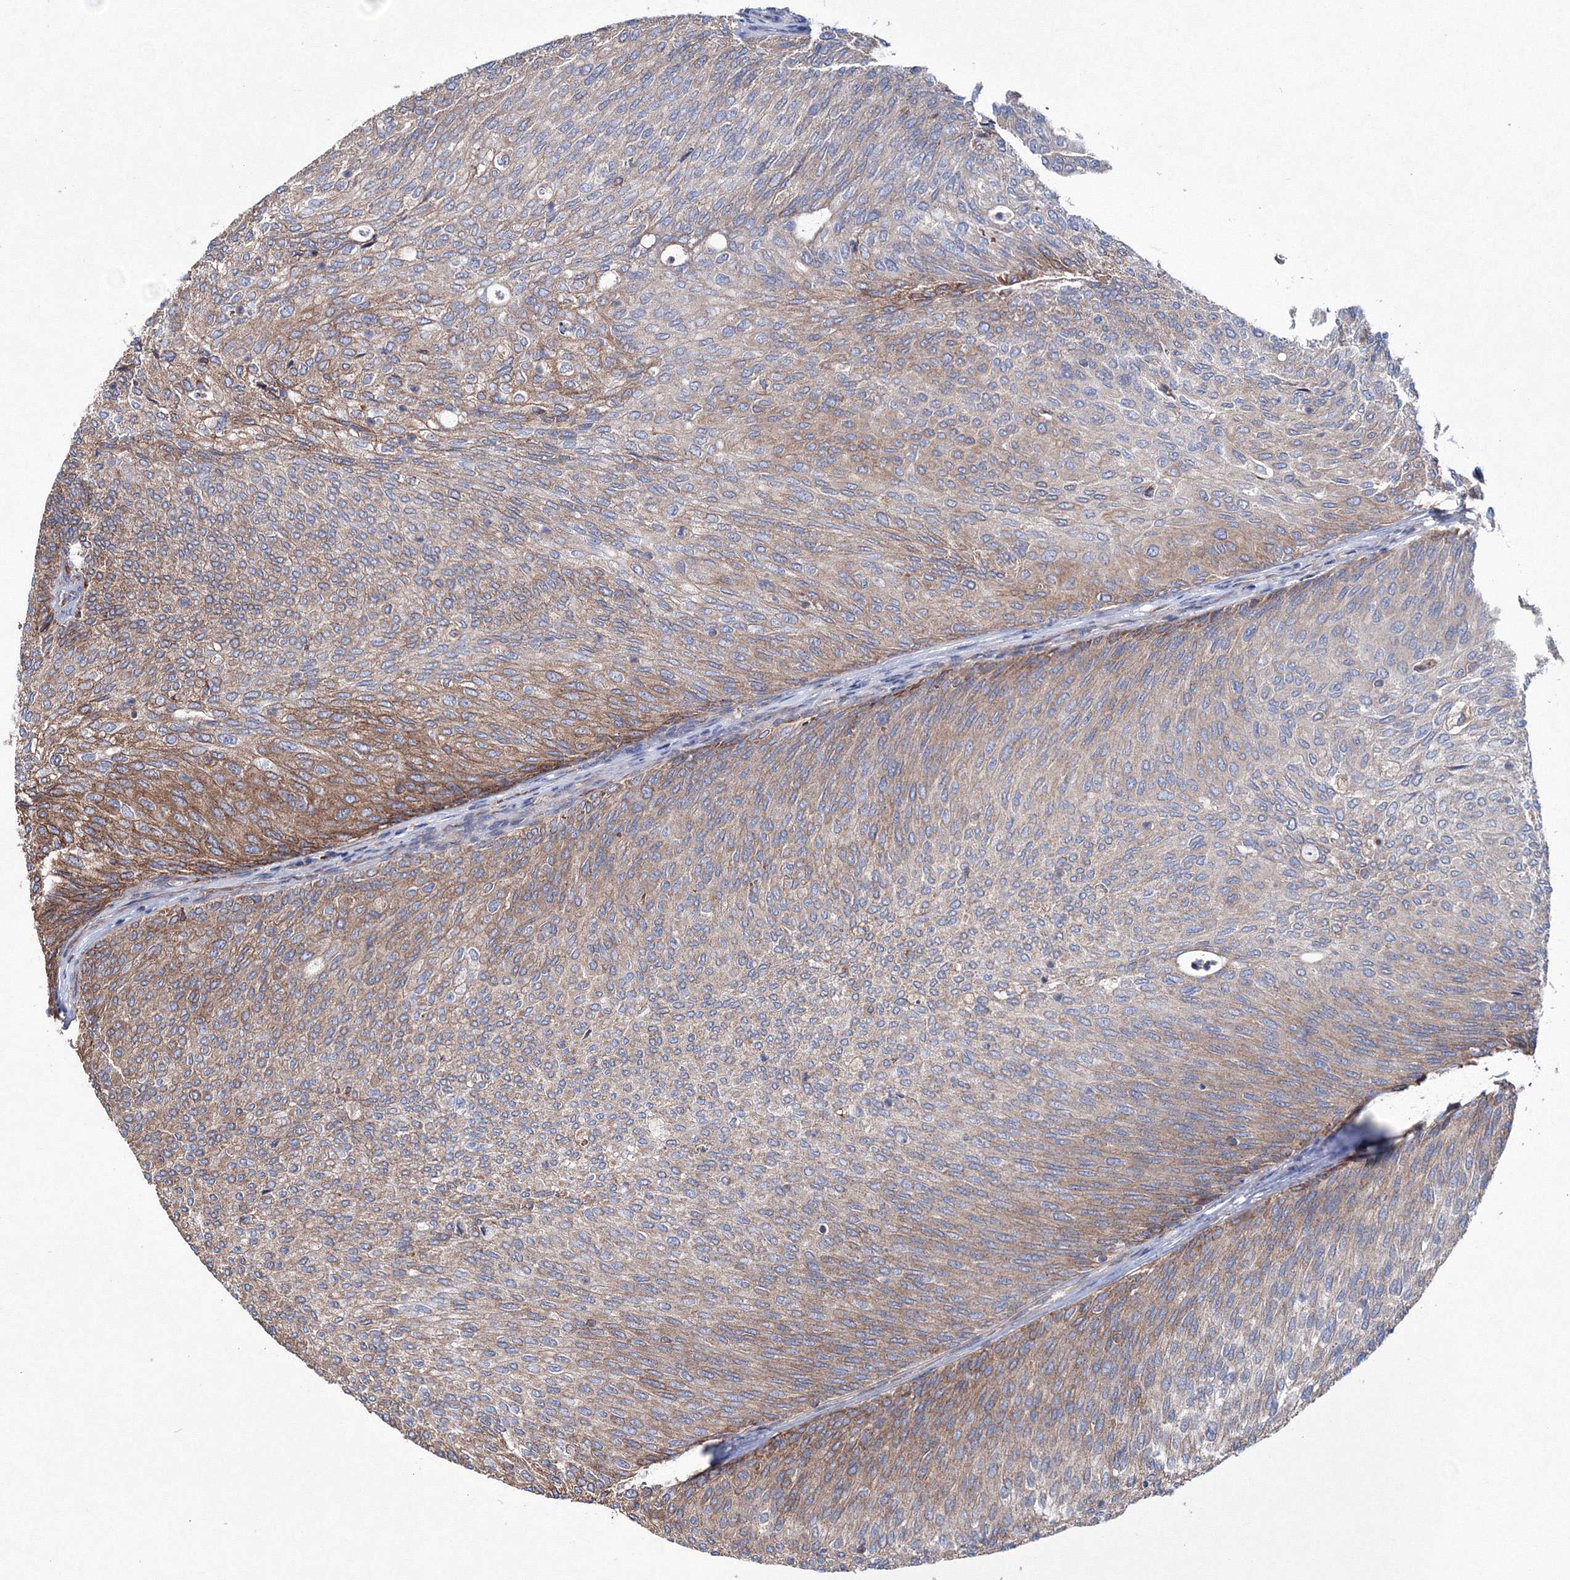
{"staining": {"intensity": "moderate", "quantity": "25%-75%", "location": "cytoplasmic/membranous"}, "tissue": "urothelial cancer", "cell_type": "Tumor cells", "image_type": "cancer", "snomed": [{"axis": "morphology", "description": "Urothelial carcinoma, Low grade"}, {"axis": "topography", "description": "Urinary bladder"}], "caption": "Protein staining reveals moderate cytoplasmic/membranous expression in about 25%-75% of tumor cells in urothelial cancer.", "gene": "VPS8", "patient": {"sex": "female", "age": 79}}